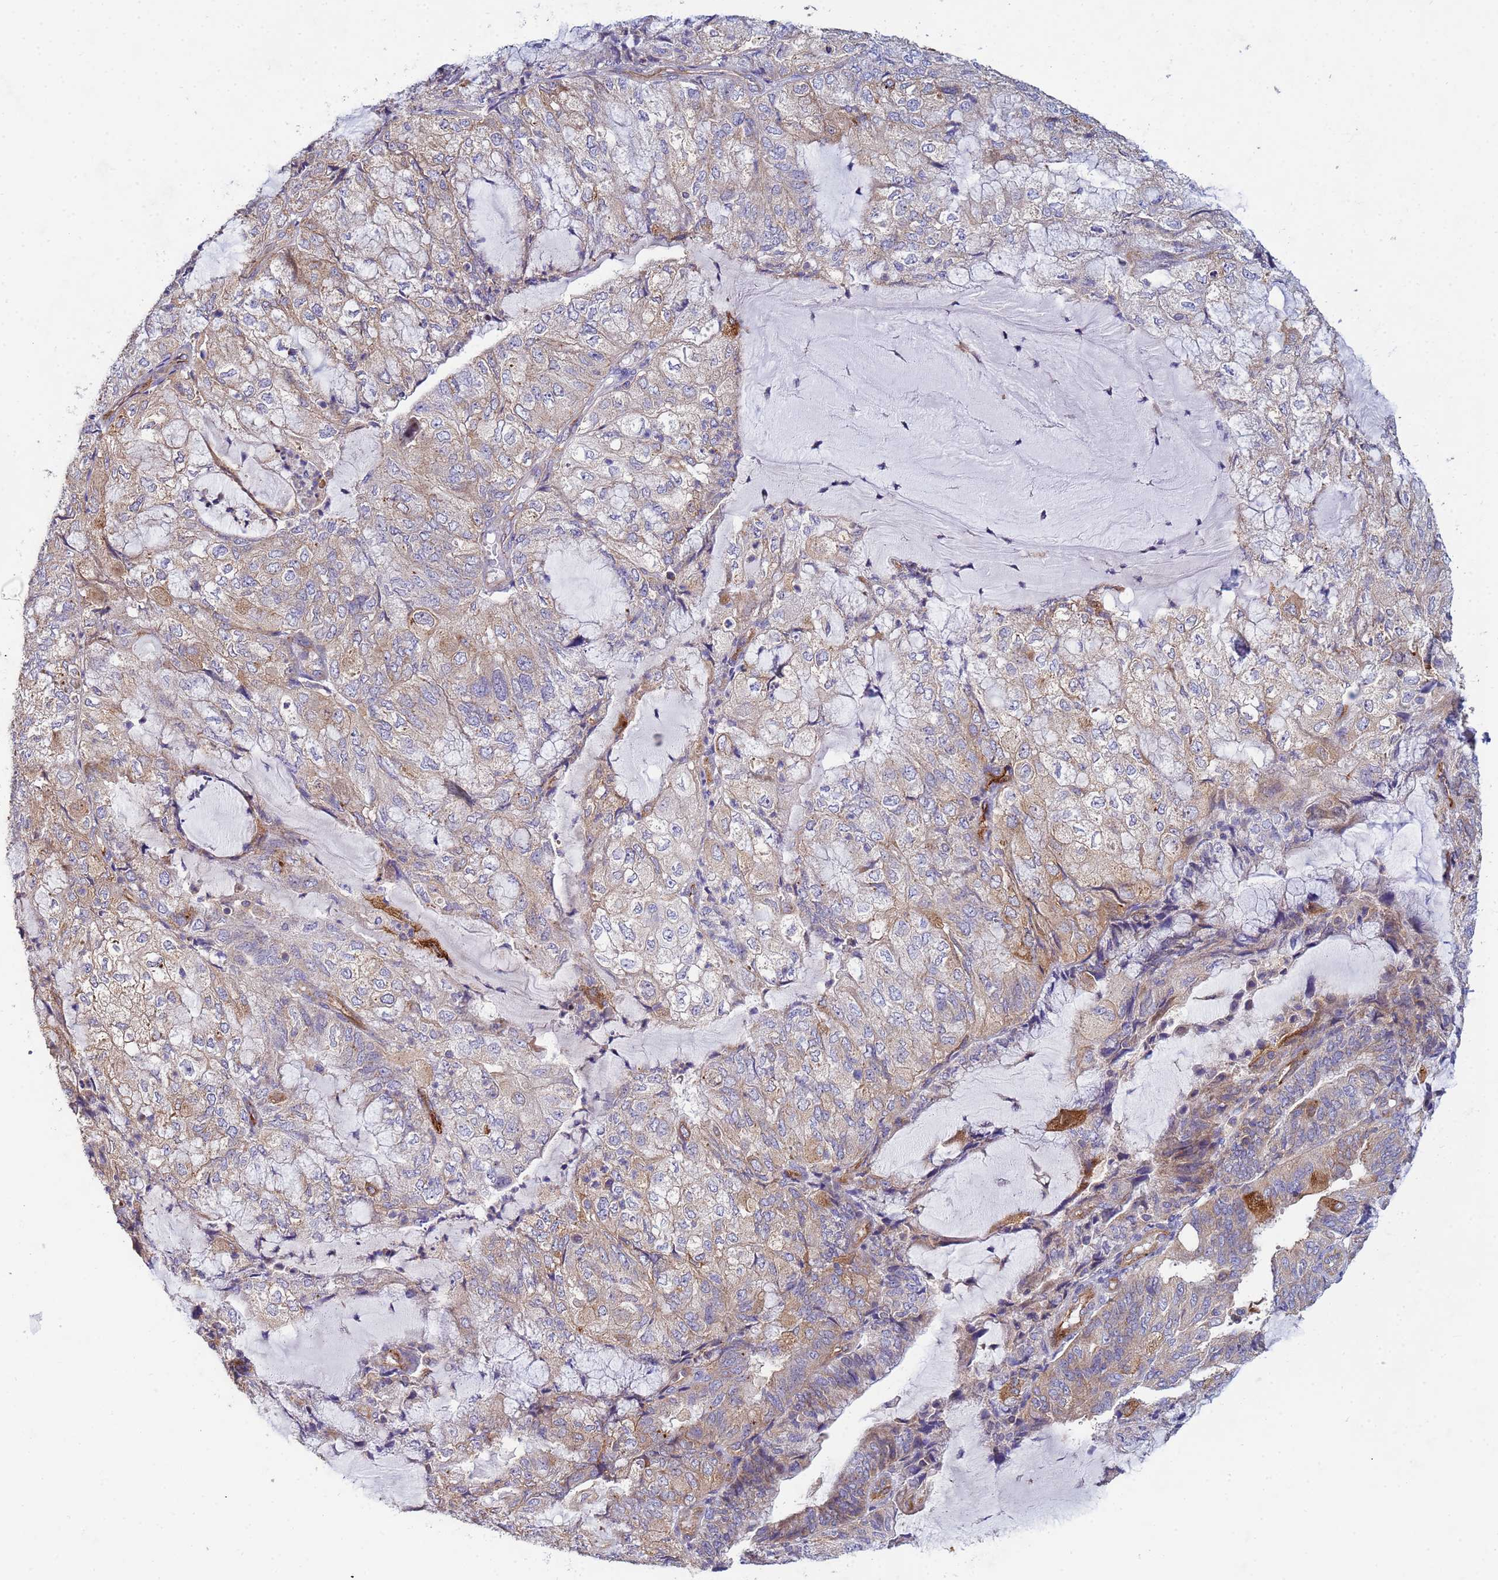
{"staining": {"intensity": "weak", "quantity": "25%-75%", "location": "cytoplasmic/membranous"}, "tissue": "endometrial cancer", "cell_type": "Tumor cells", "image_type": "cancer", "snomed": [{"axis": "morphology", "description": "Adenocarcinoma, NOS"}, {"axis": "topography", "description": "Endometrium"}], "caption": "The image demonstrates immunohistochemical staining of endometrial adenocarcinoma. There is weak cytoplasmic/membranous positivity is present in approximately 25%-75% of tumor cells.", "gene": "CDC34", "patient": {"sex": "female", "age": 81}}